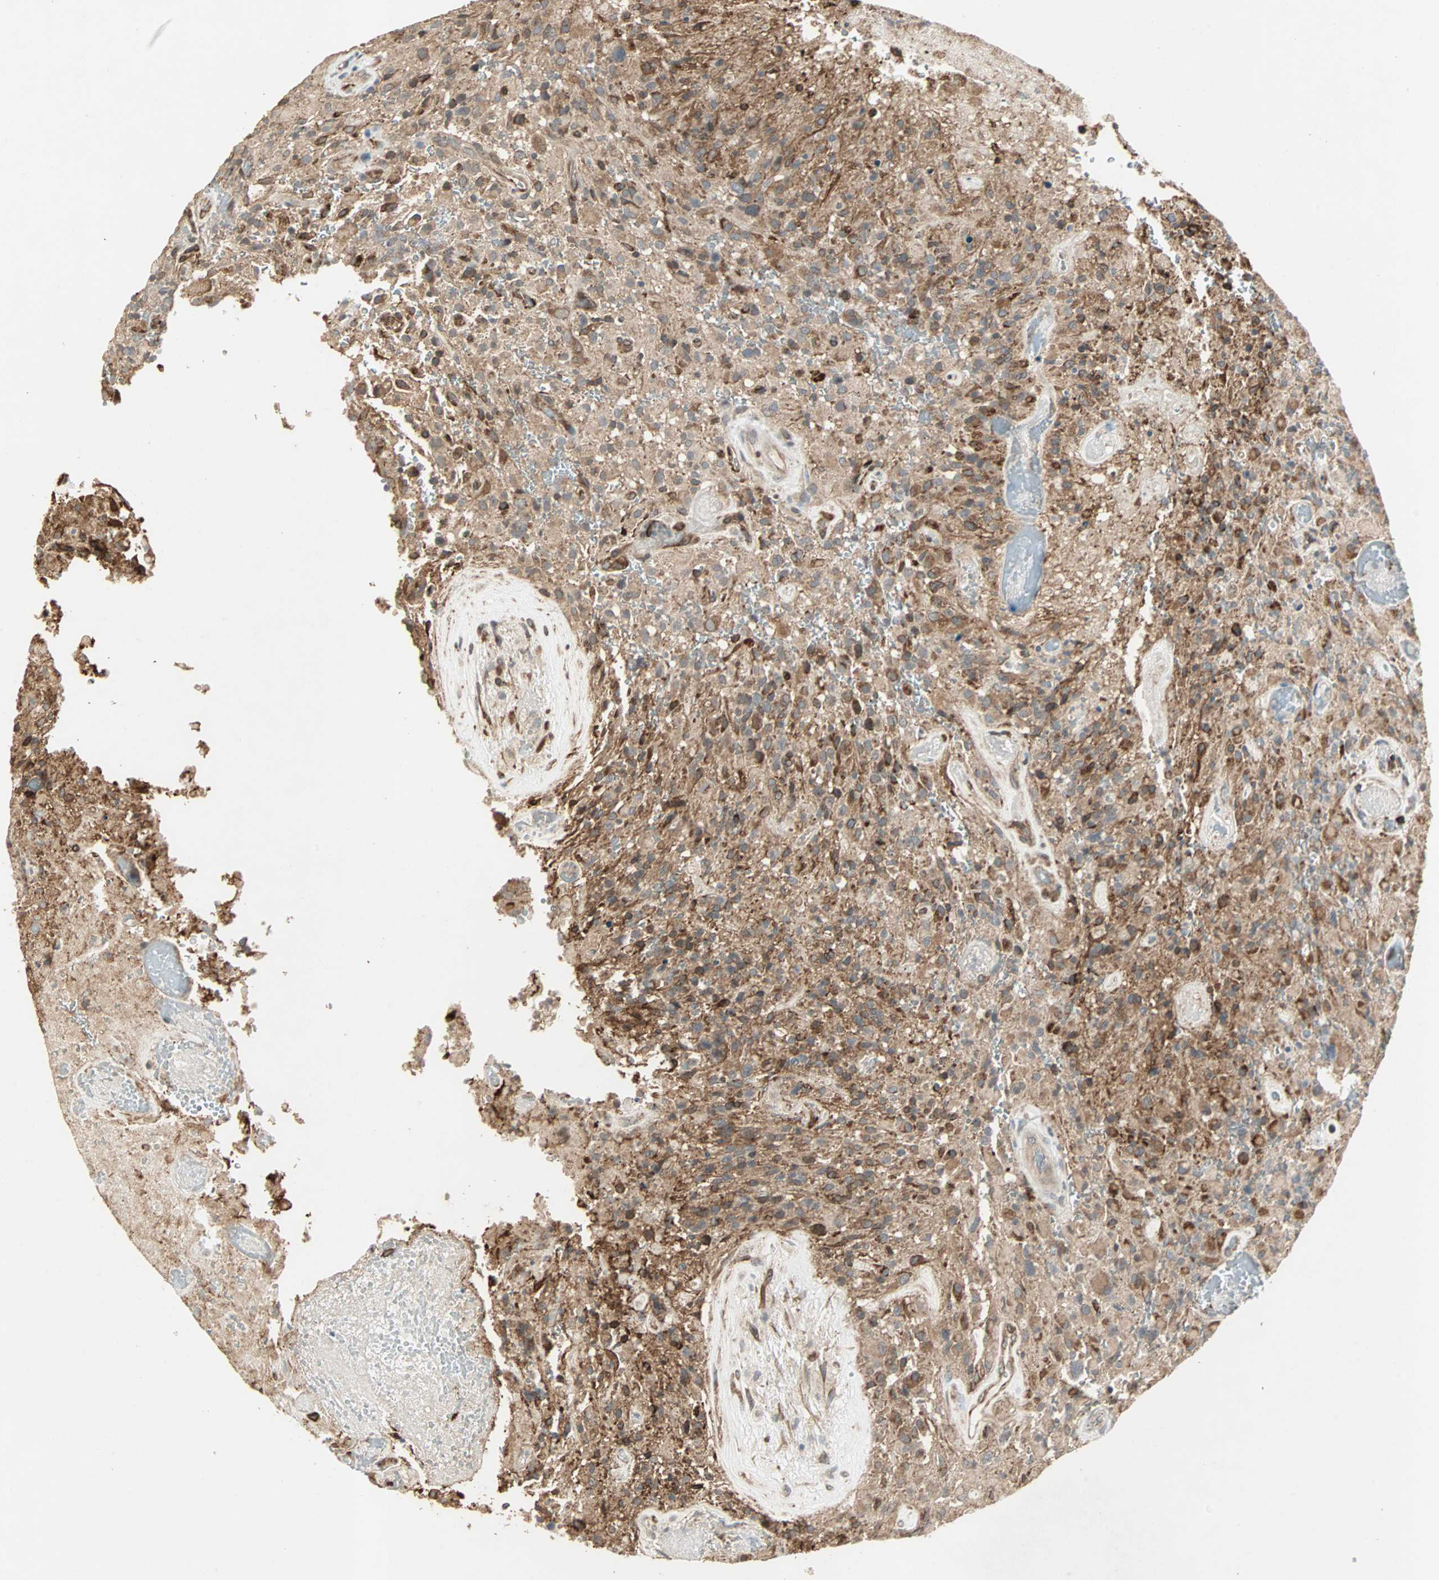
{"staining": {"intensity": "moderate", "quantity": ">75%", "location": "cytoplasmic/membranous"}, "tissue": "glioma", "cell_type": "Tumor cells", "image_type": "cancer", "snomed": [{"axis": "morphology", "description": "Glioma, malignant, High grade"}, {"axis": "topography", "description": "Brain"}], "caption": "Malignant glioma (high-grade) was stained to show a protein in brown. There is medium levels of moderate cytoplasmic/membranous staining in approximately >75% of tumor cells.", "gene": "TRPV4", "patient": {"sex": "male", "age": 71}}